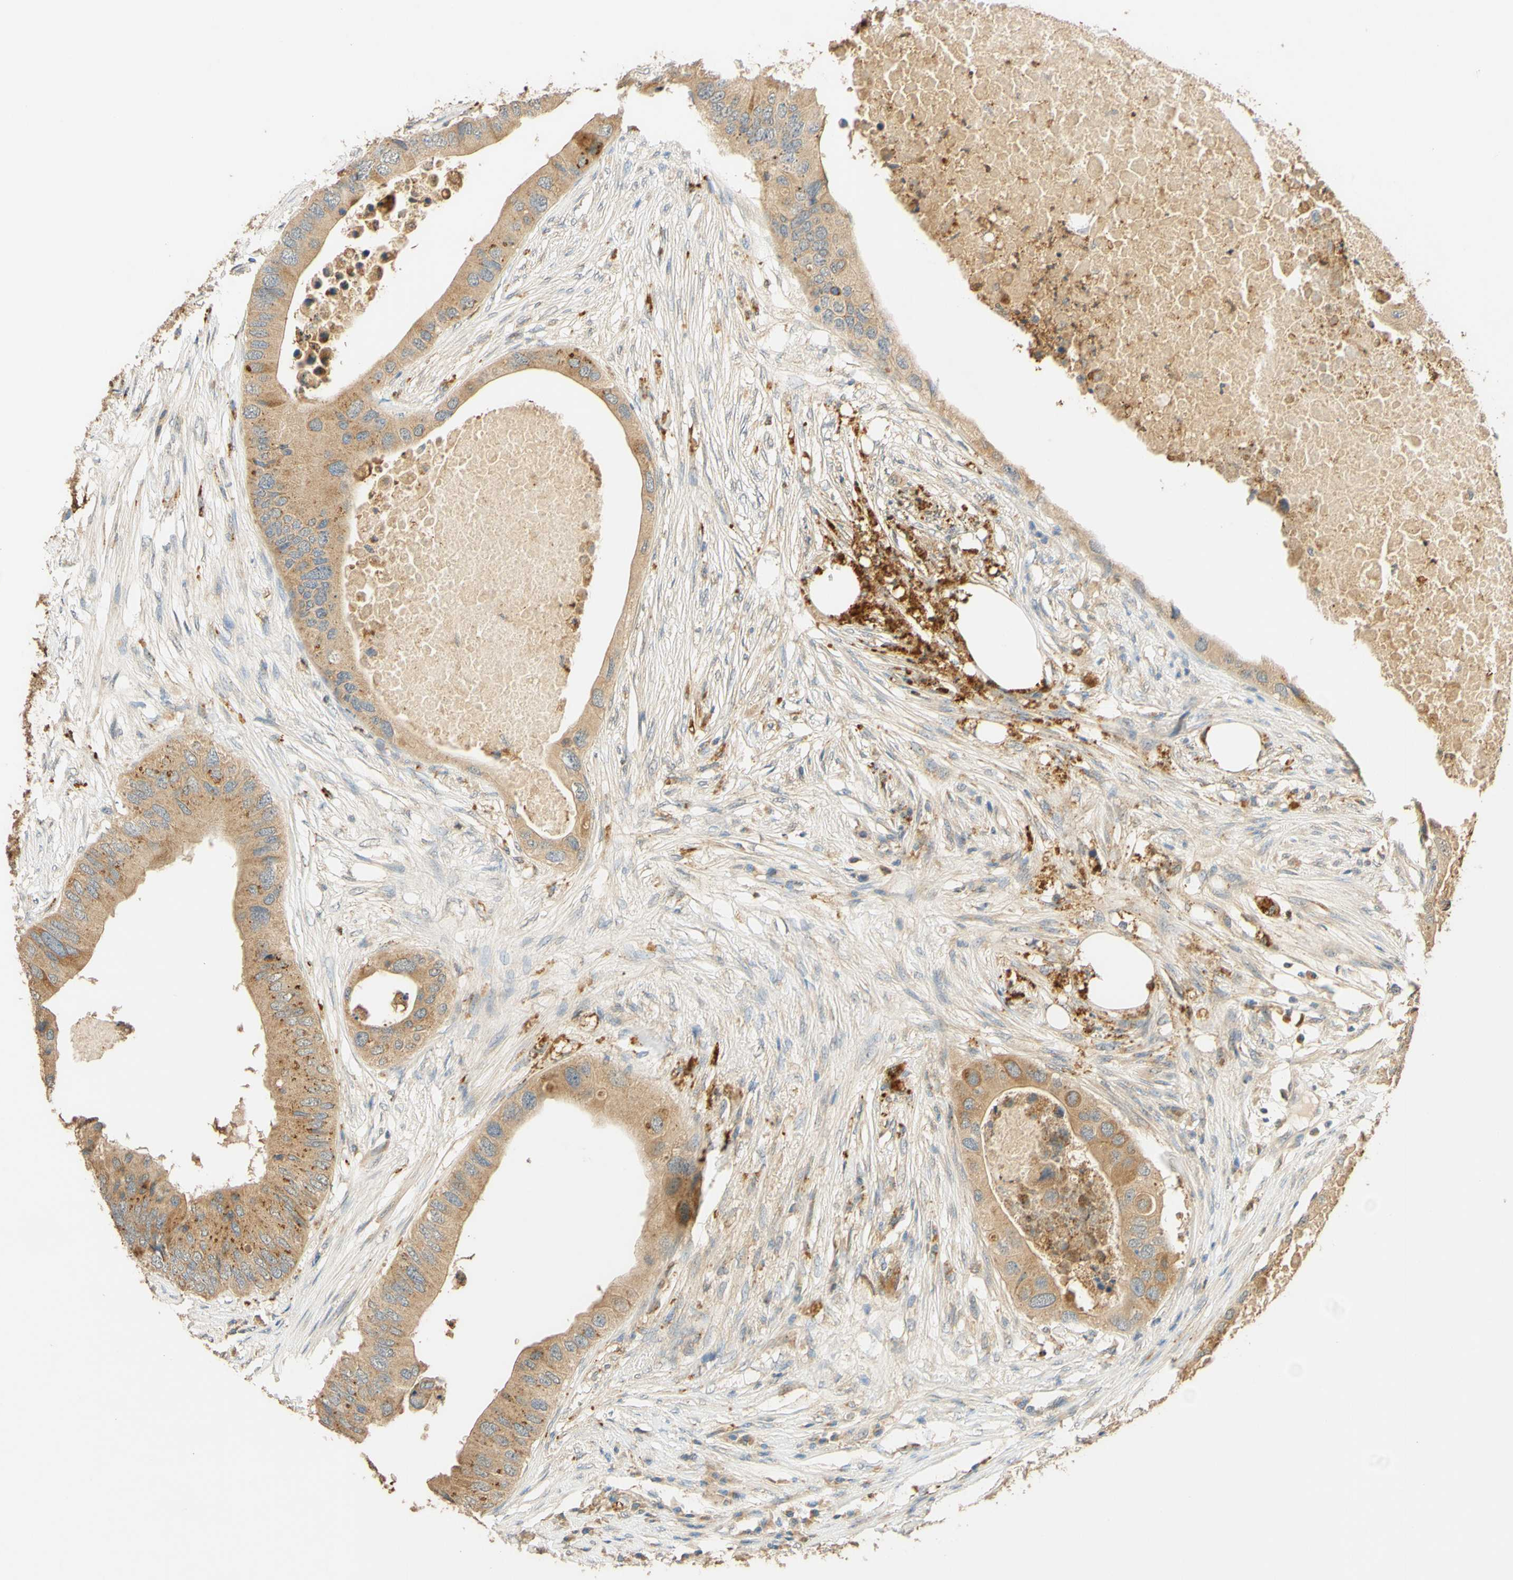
{"staining": {"intensity": "moderate", "quantity": ">75%", "location": "cytoplasmic/membranous"}, "tissue": "colorectal cancer", "cell_type": "Tumor cells", "image_type": "cancer", "snomed": [{"axis": "morphology", "description": "Adenocarcinoma, NOS"}, {"axis": "topography", "description": "Colon"}], "caption": "This micrograph shows colorectal cancer (adenocarcinoma) stained with immunohistochemistry (IHC) to label a protein in brown. The cytoplasmic/membranous of tumor cells show moderate positivity for the protein. Nuclei are counter-stained blue.", "gene": "ENTREP2", "patient": {"sex": "male", "age": 71}}